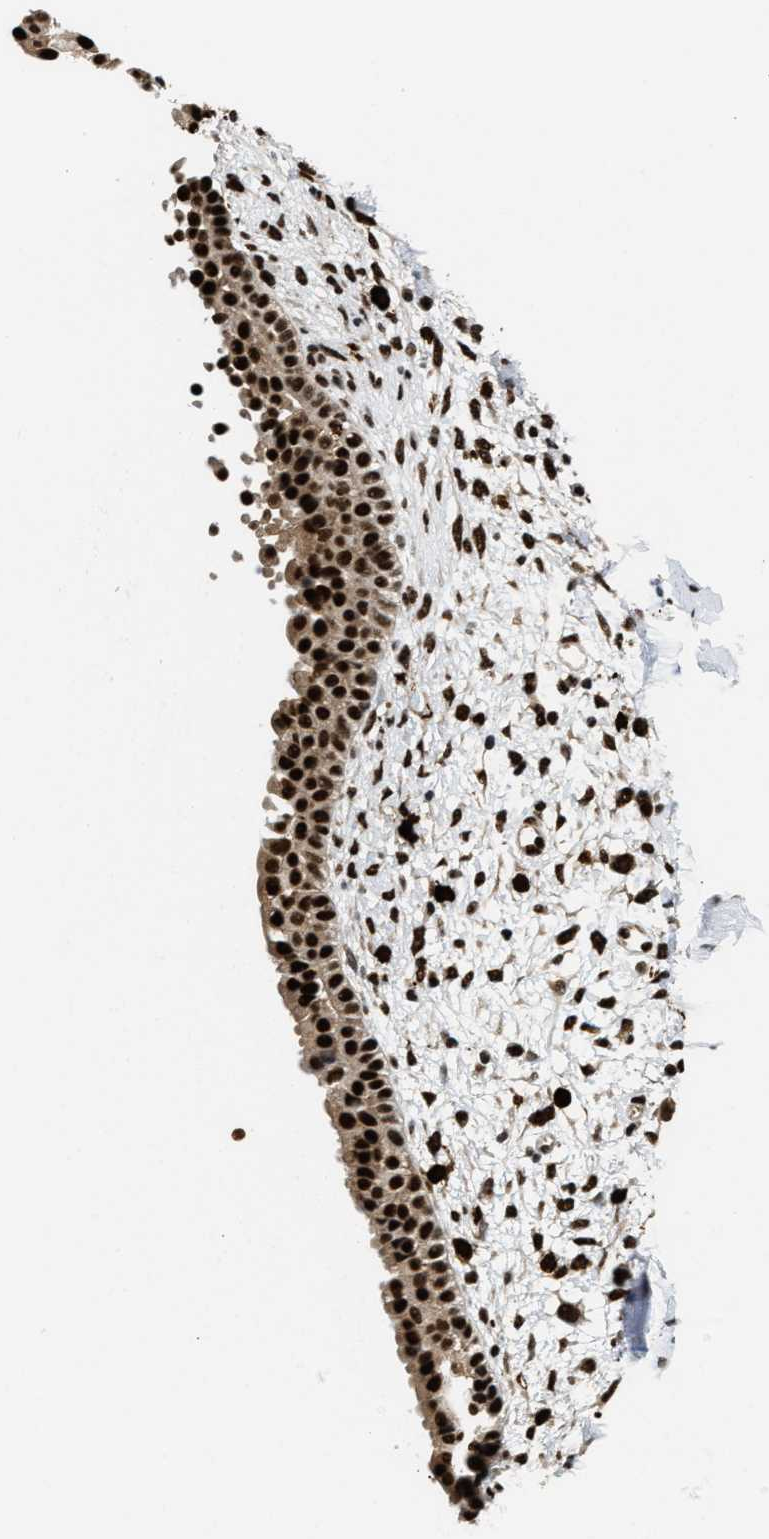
{"staining": {"intensity": "strong", "quantity": ">75%", "location": "cytoplasmic/membranous,nuclear"}, "tissue": "nasopharynx", "cell_type": "Respiratory epithelial cells", "image_type": "normal", "snomed": [{"axis": "morphology", "description": "Normal tissue, NOS"}, {"axis": "topography", "description": "Nasopharynx"}], "caption": "IHC staining of normal nasopharynx, which exhibits high levels of strong cytoplasmic/membranous,nuclear staining in approximately >75% of respiratory epithelial cells indicating strong cytoplasmic/membranous,nuclear protein expression. The staining was performed using DAB (brown) for protein detection and nuclei were counterstained in hematoxylin (blue).", "gene": "CCNDBP1", "patient": {"sex": "male", "age": 22}}